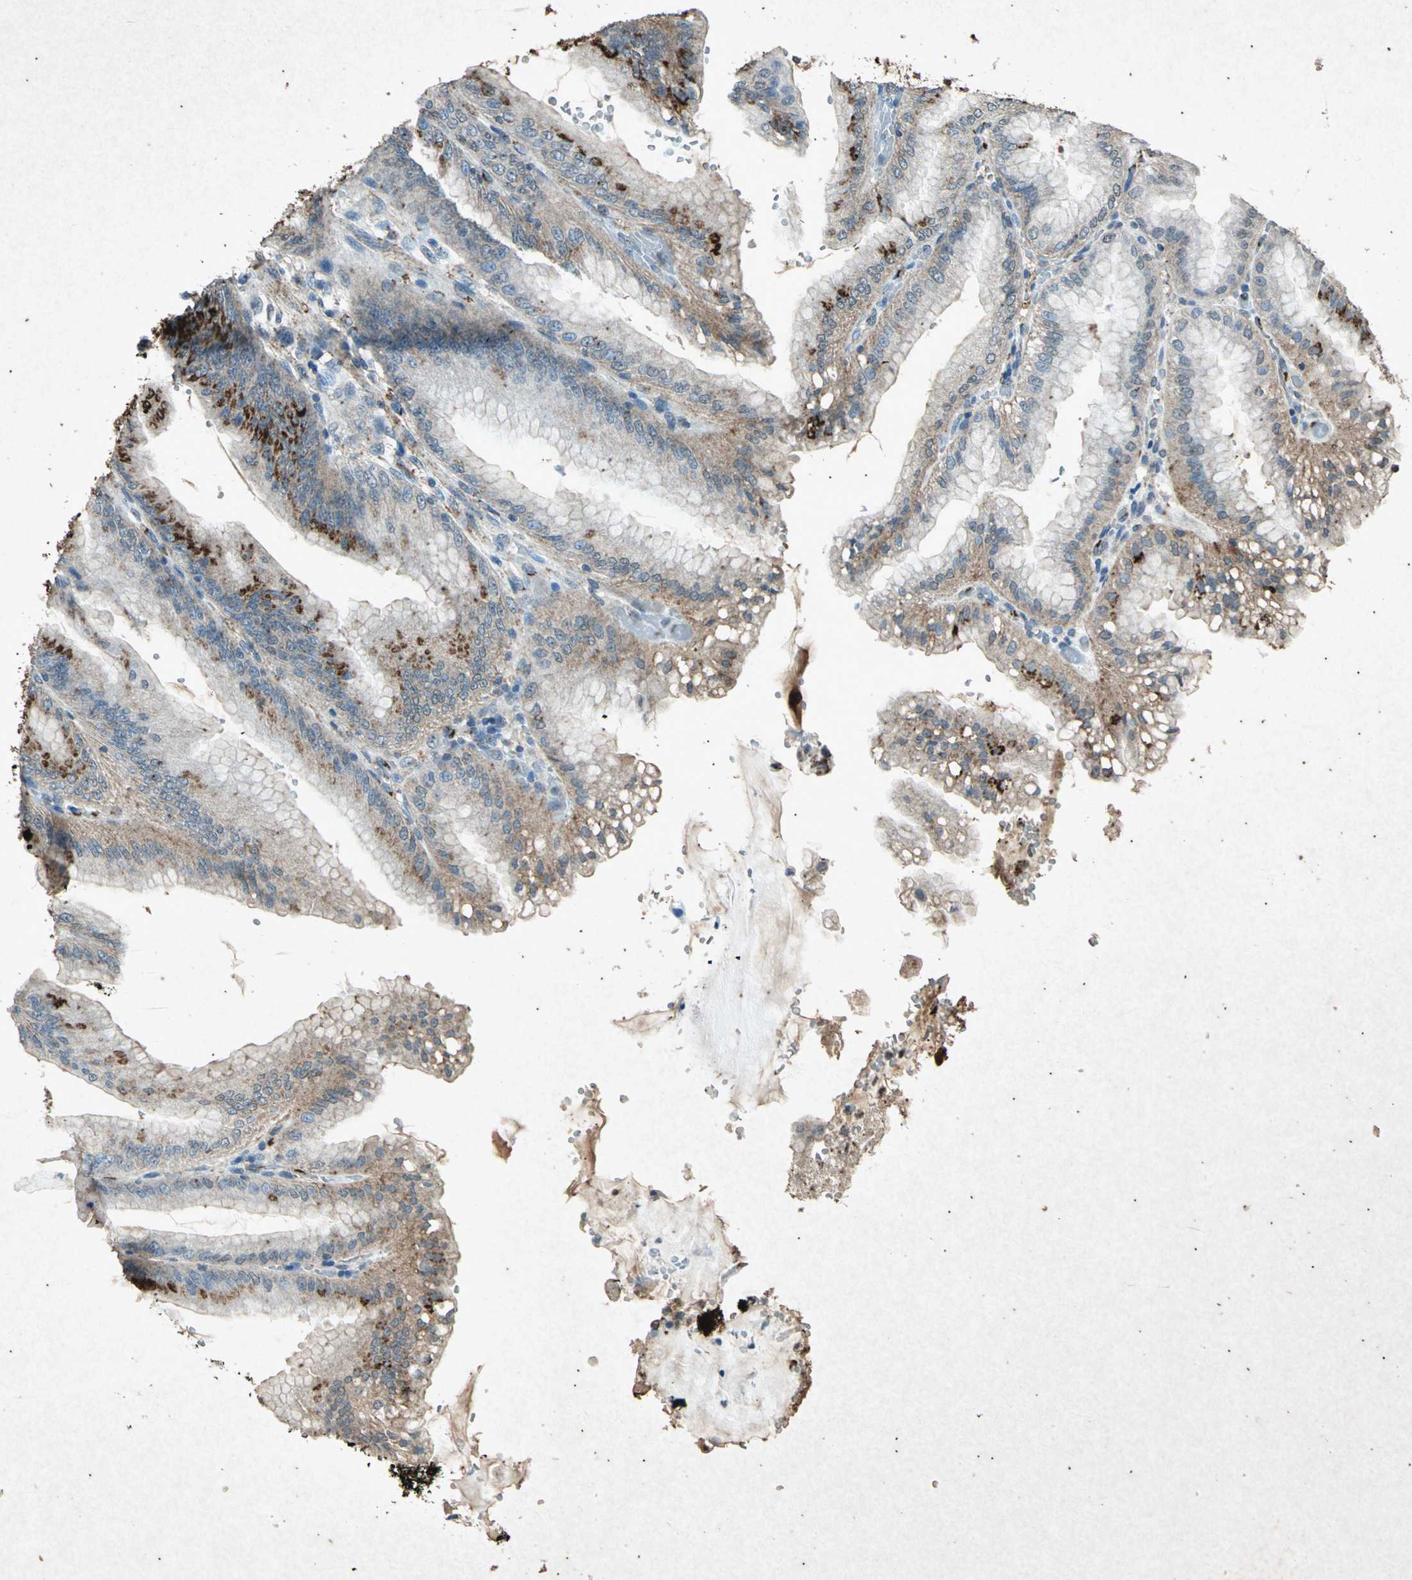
{"staining": {"intensity": "moderate", "quantity": "25%-75%", "location": "cytoplasmic/membranous"}, "tissue": "stomach", "cell_type": "Glandular cells", "image_type": "normal", "snomed": [{"axis": "morphology", "description": "Normal tissue, NOS"}, {"axis": "topography", "description": "Stomach, lower"}], "caption": "An immunohistochemistry (IHC) image of unremarkable tissue is shown. Protein staining in brown shows moderate cytoplasmic/membranous positivity in stomach within glandular cells. (Brightfield microscopy of DAB IHC at high magnification).", "gene": "PSEN1", "patient": {"sex": "male", "age": 71}}